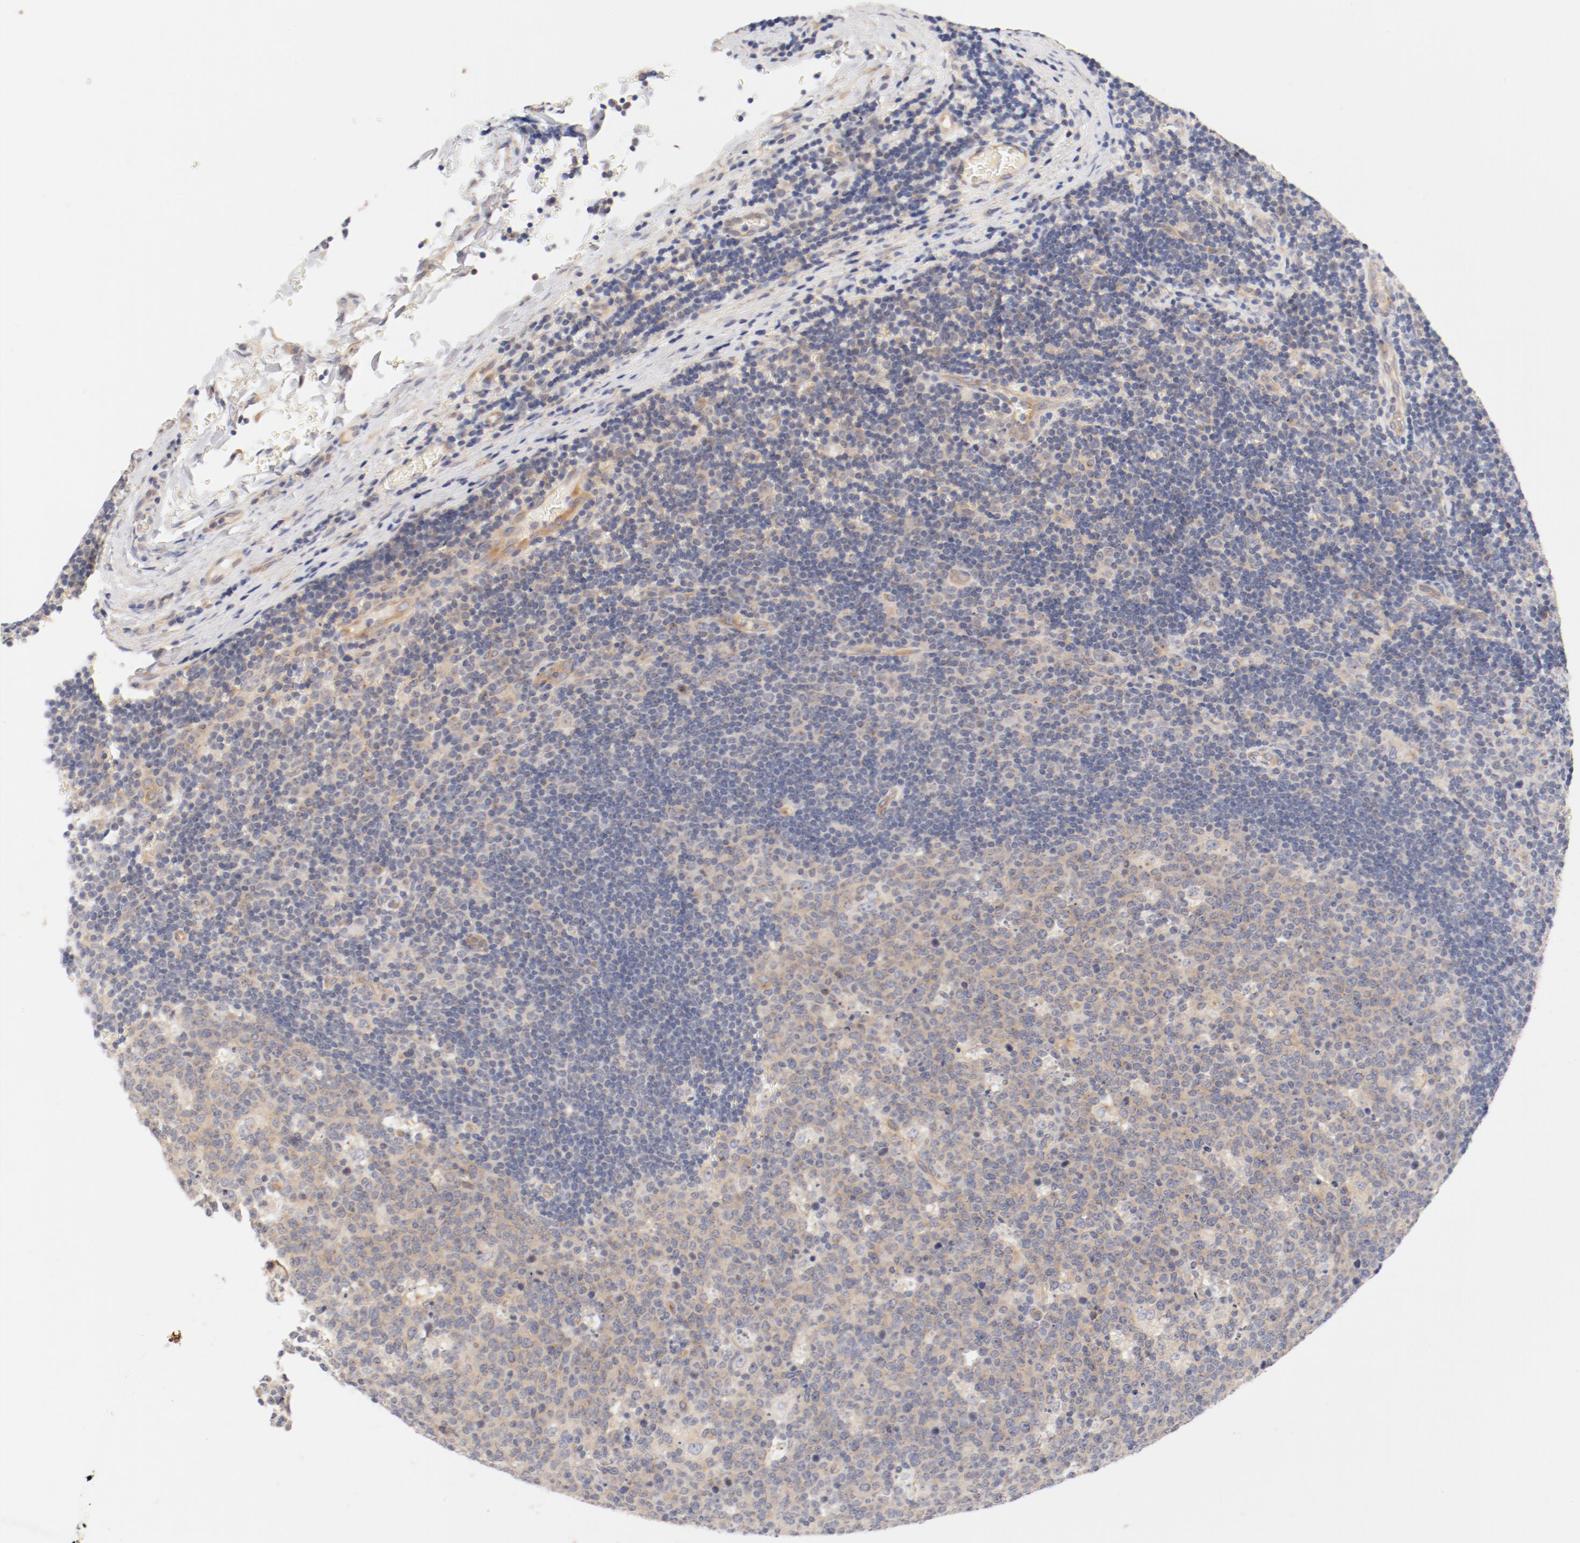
{"staining": {"intensity": "weak", "quantity": ">75%", "location": "cytoplasmic/membranous"}, "tissue": "lymph node", "cell_type": "Germinal center cells", "image_type": "normal", "snomed": [{"axis": "morphology", "description": "Normal tissue, NOS"}, {"axis": "topography", "description": "Lymph node"}, {"axis": "topography", "description": "Salivary gland"}], "caption": "Protein staining of benign lymph node shows weak cytoplasmic/membranous positivity in about >75% of germinal center cells. The protein is shown in brown color, while the nuclei are stained blue.", "gene": "DYNC1H1", "patient": {"sex": "male", "age": 8}}